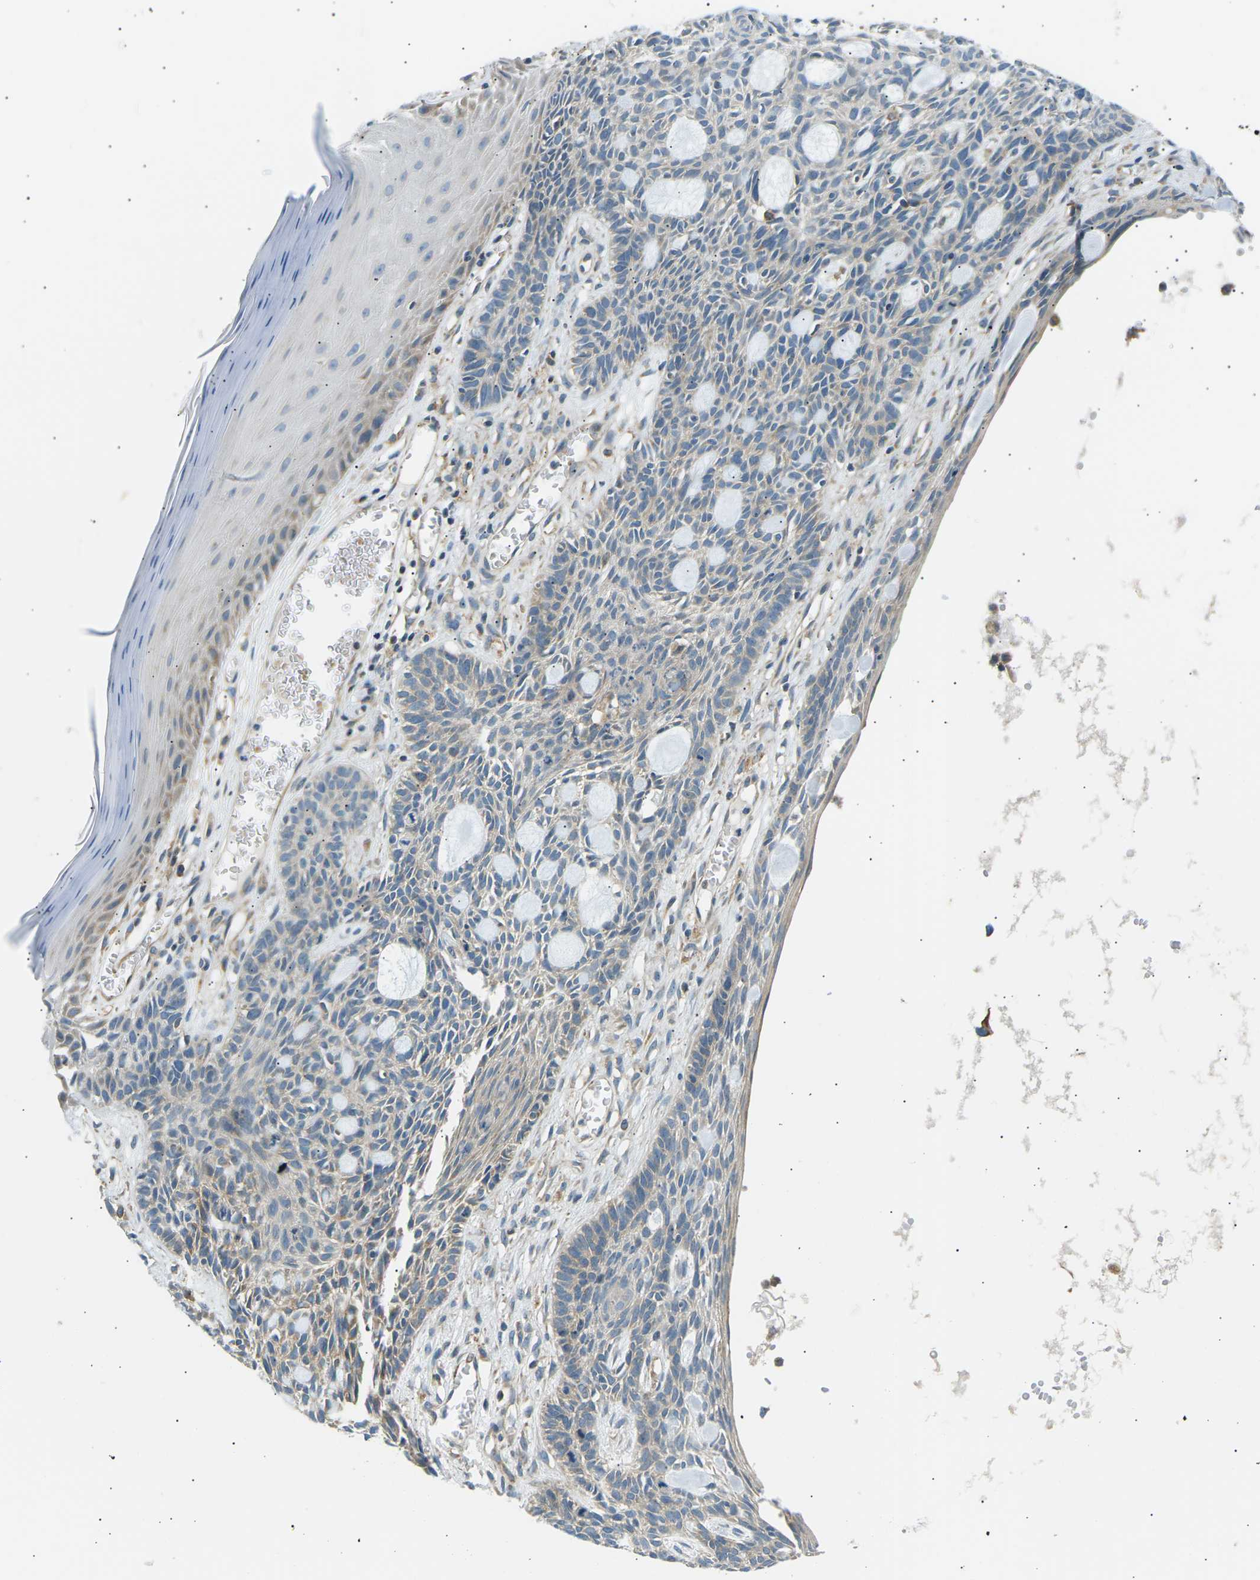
{"staining": {"intensity": "negative", "quantity": "none", "location": "none"}, "tissue": "skin cancer", "cell_type": "Tumor cells", "image_type": "cancer", "snomed": [{"axis": "morphology", "description": "Basal cell carcinoma"}, {"axis": "topography", "description": "Skin"}], "caption": "This is a histopathology image of IHC staining of skin cancer (basal cell carcinoma), which shows no positivity in tumor cells.", "gene": "TBC1D8", "patient": {"sex": "male", "age": 67}}